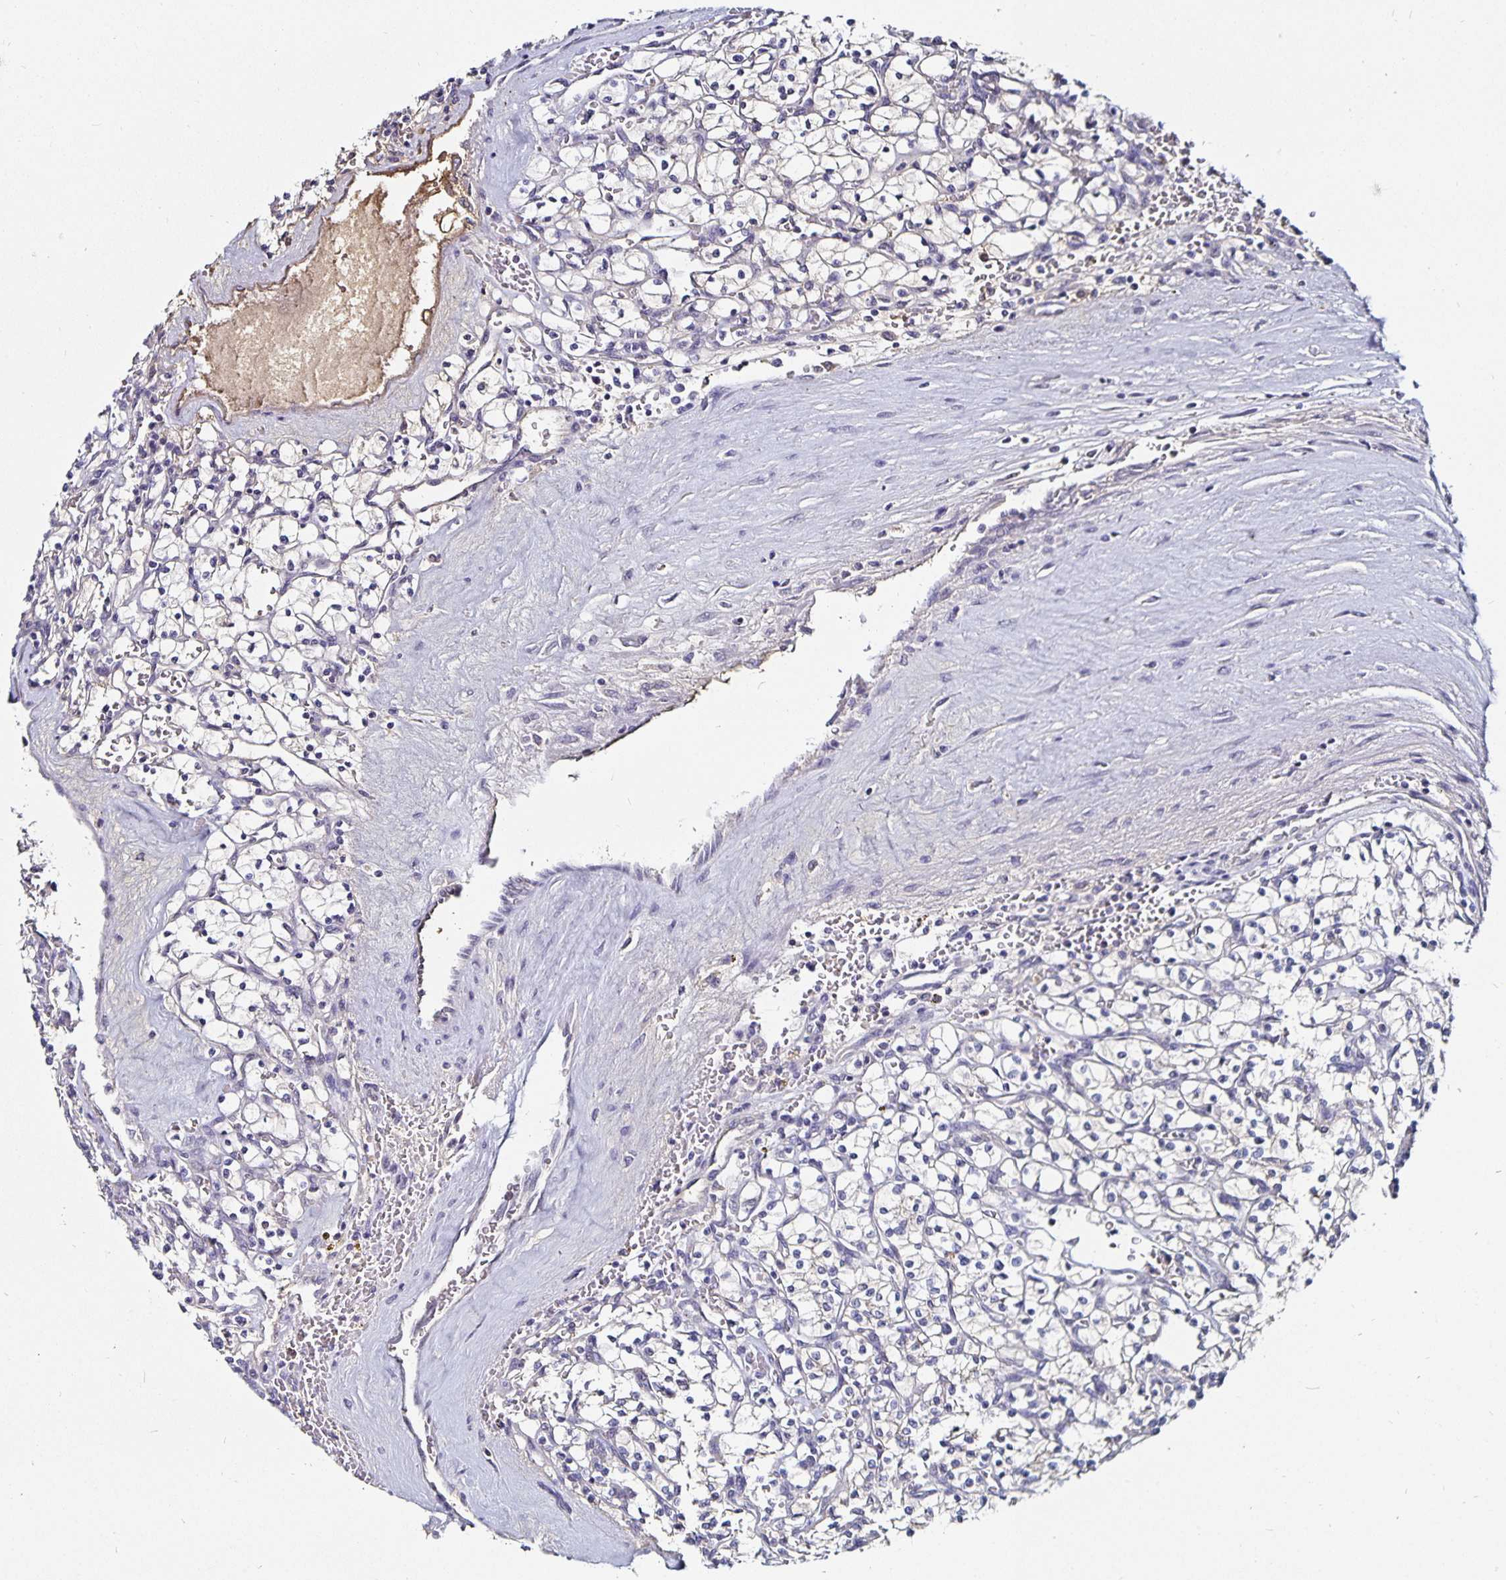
{"staining": {"intensity": "negative", "quantity": "none", "location": "none"}, "tissue": "renal cancer", "cell_type": "Tumor cells", "image_type": "cancer", "snomed": [{"axis": "morphology", "description": "Adenocarcinoma, NOS"}, {"axis": "topography", "description": "Kidney"}], "caption": "Immunohistochemistry (IHC) micrograph of neoplastic tissue: human renal adenocarcinoma stained with DAB (3,3'-diaminobenzidine) shows no significant protein staining in tumor cells.", "gene": "TTR", "patient": {"sex": "female", "age": 64}}